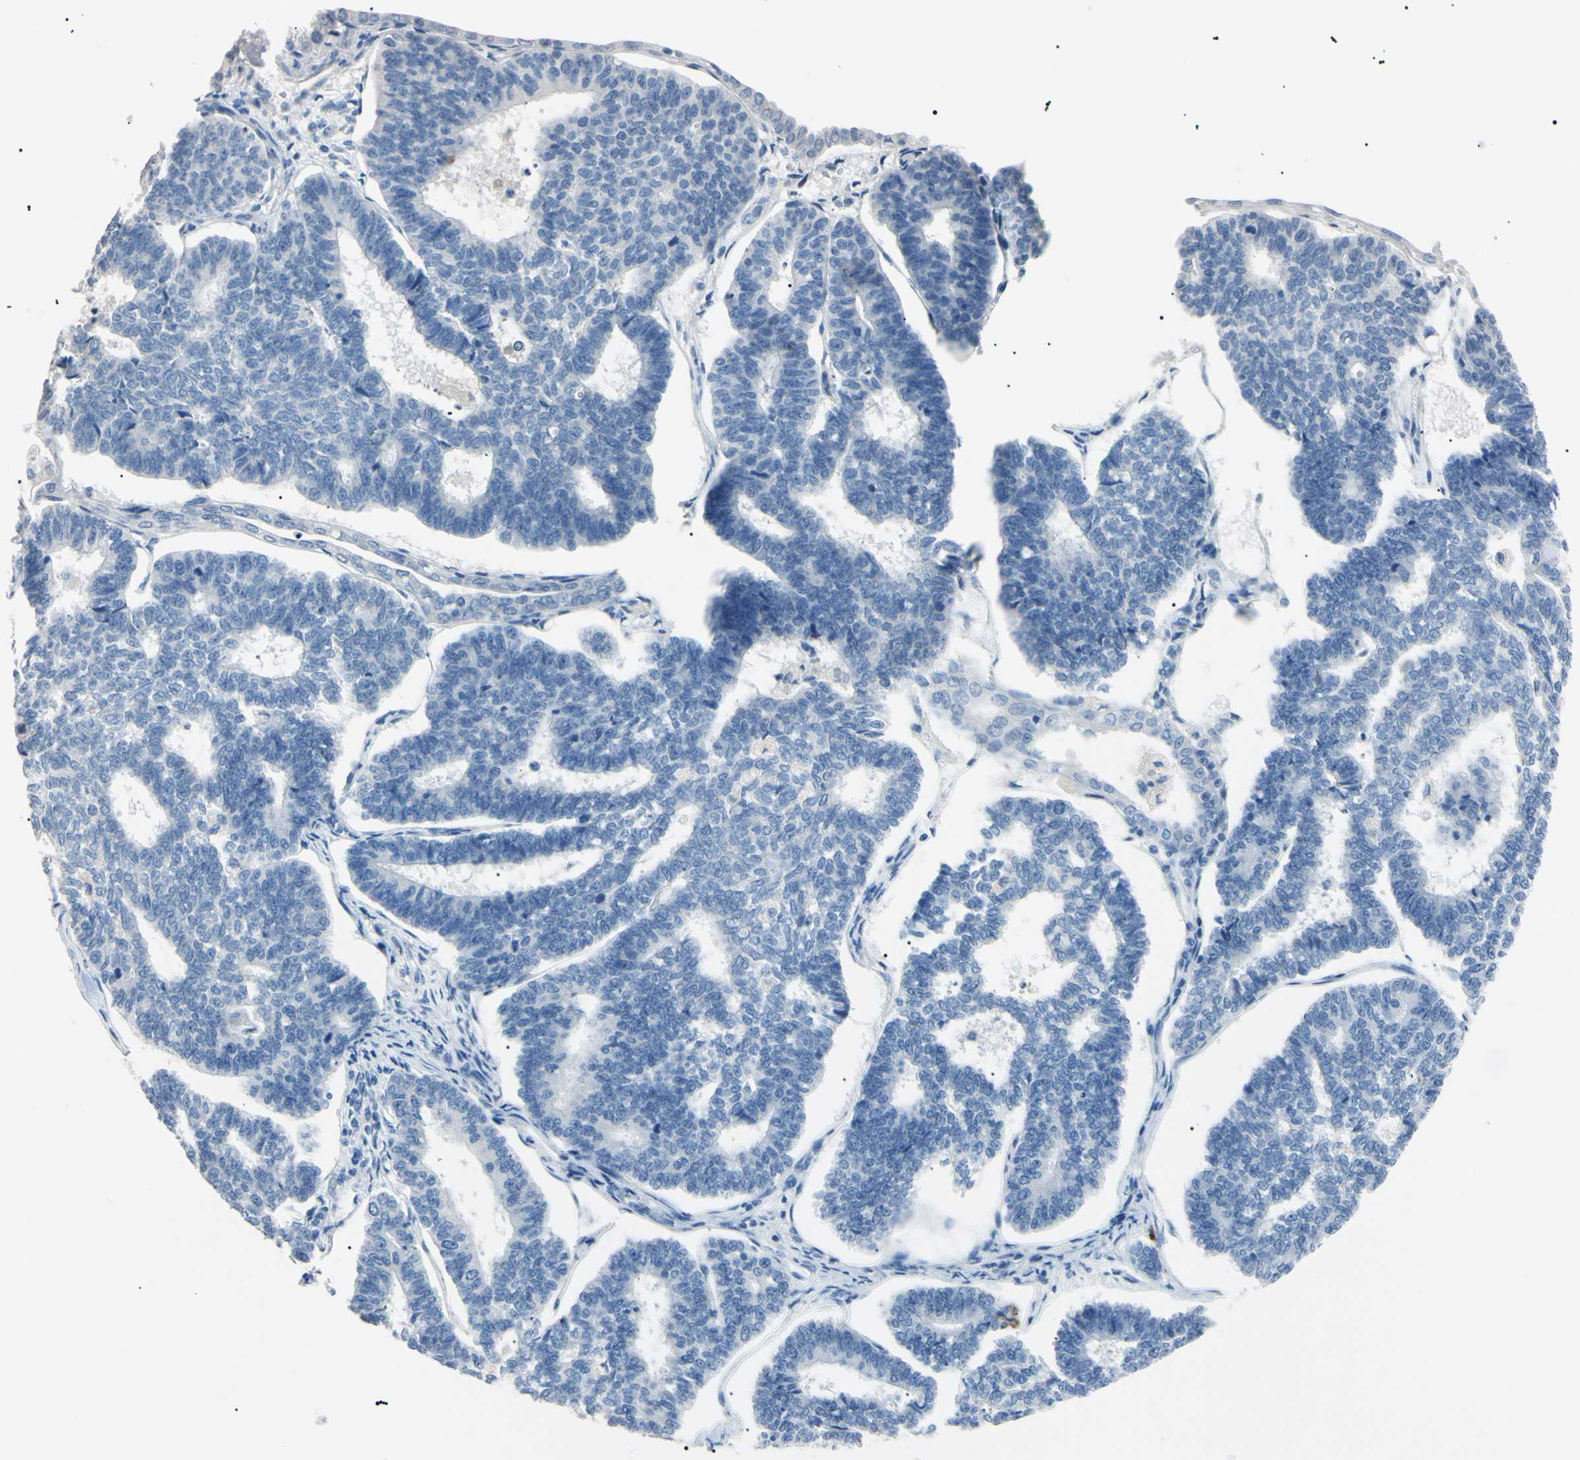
{"staining": {"intensity": "negative", "quantity": "none", "location": "none"}, "tissue": "endometrial cancer", "cell_type": "Tumor cells", "image_type": "cancer", "snomed": [{"axis": "morphology", "description": "Adenocarcinoma, NOS"}, {"axis": "topography", "description": "Endometrium"}], "caption": "IHC photomicrograph of neoplastic tissue: human endometrial cancer (adenocarcinoma) stained with DAB (3,3'-diaminobenzidine) demonstrates no significant protein expression in tumor cells. (DAB (3,3'-diaminobenzidine) IHC with hematoxylin counter stain).", "gene": "CGB3", "patient": {"sex": "female", "age": 70}}